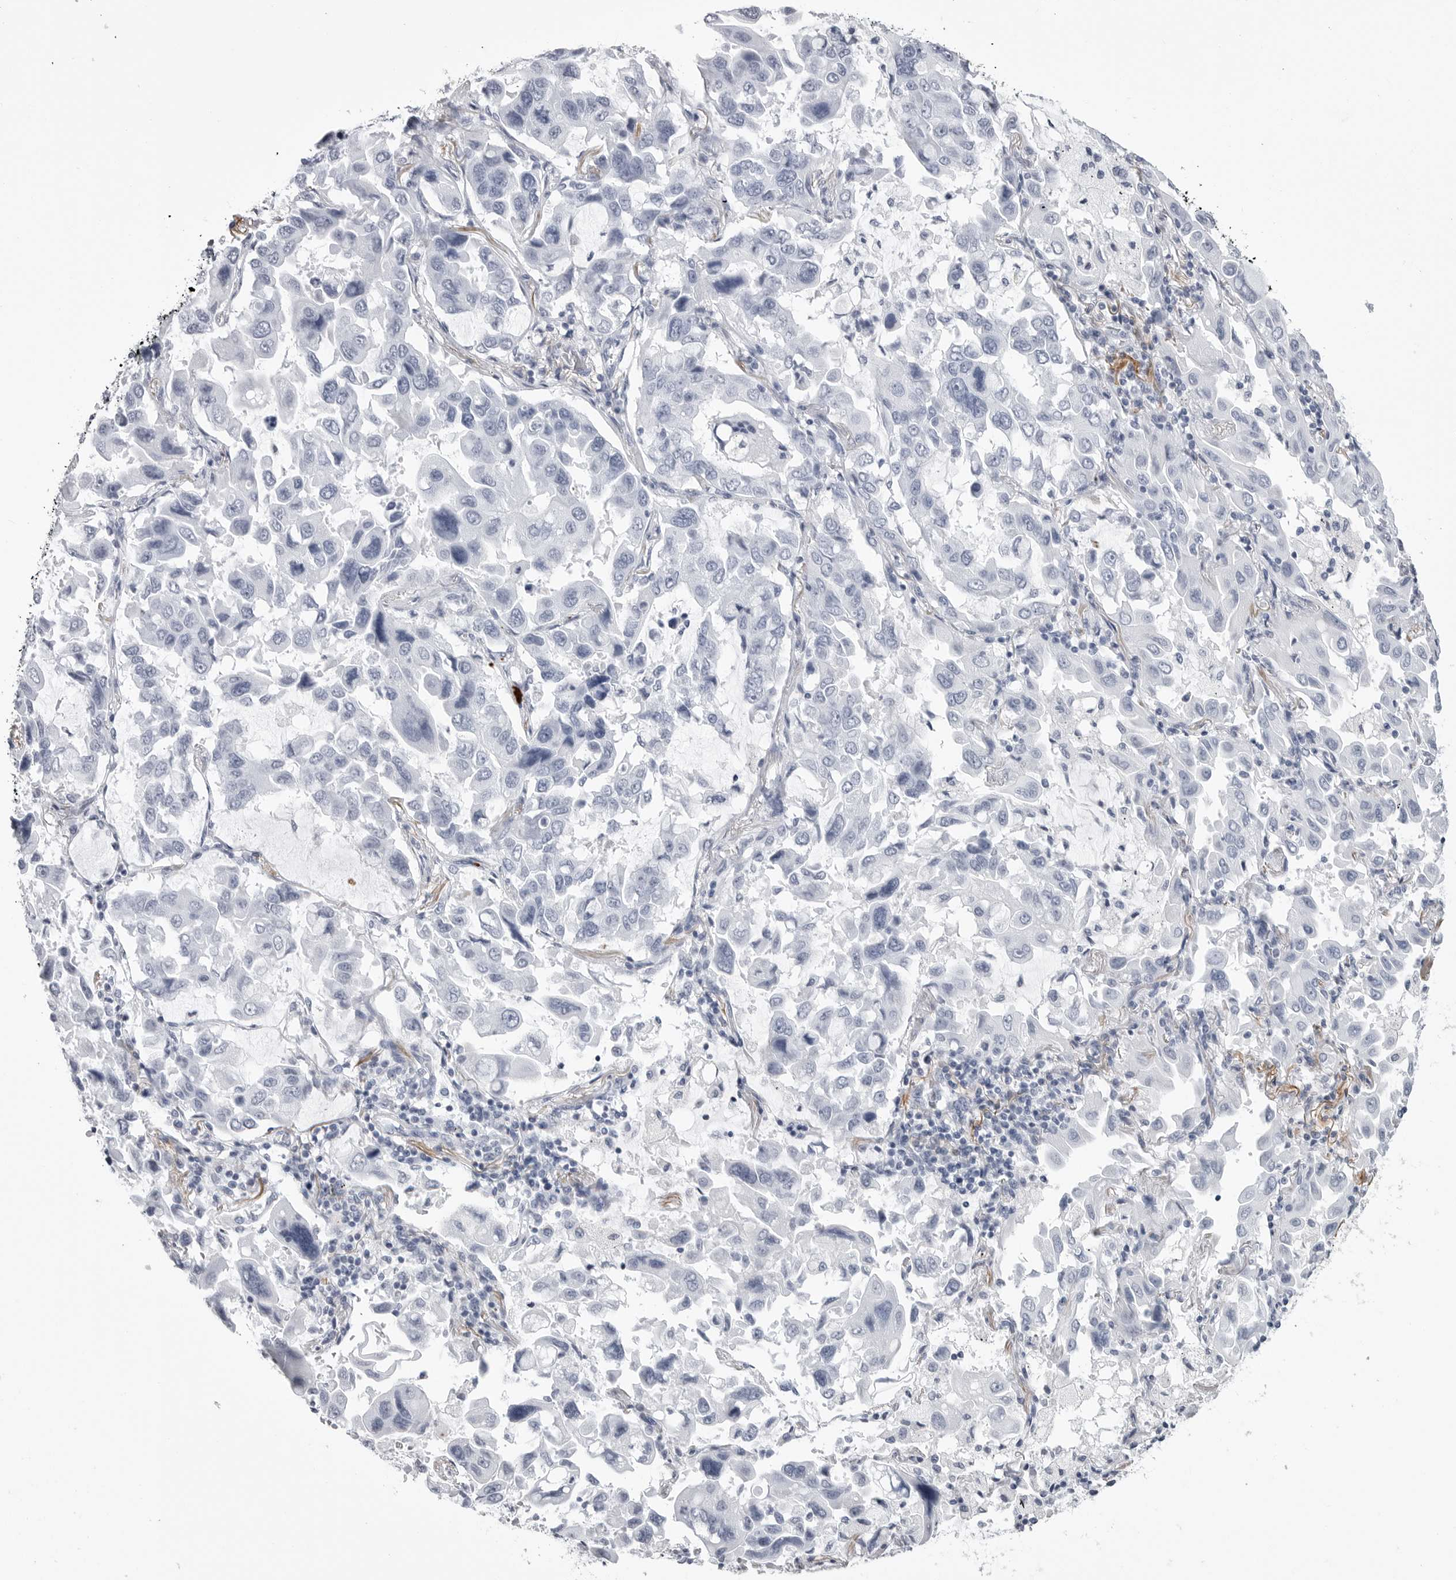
{"staining": {"intensity": "negative", "quantity": "none", "location": "none"}, "tissue": "lung cancer", "cell_type": "Tumor cells", "image_type": "cancer", "snomed": [{"axis": "morphology", "description": "Adenocarcinoma, NOS"}, {"axis": "topography", "description": "Lung"}], "caption": "Human lung cancer stained for a protein using IHC exhibits no staining in tumor cells.", "gene": "COL26A1", "patient": {"sex": "male", "age": 64}}